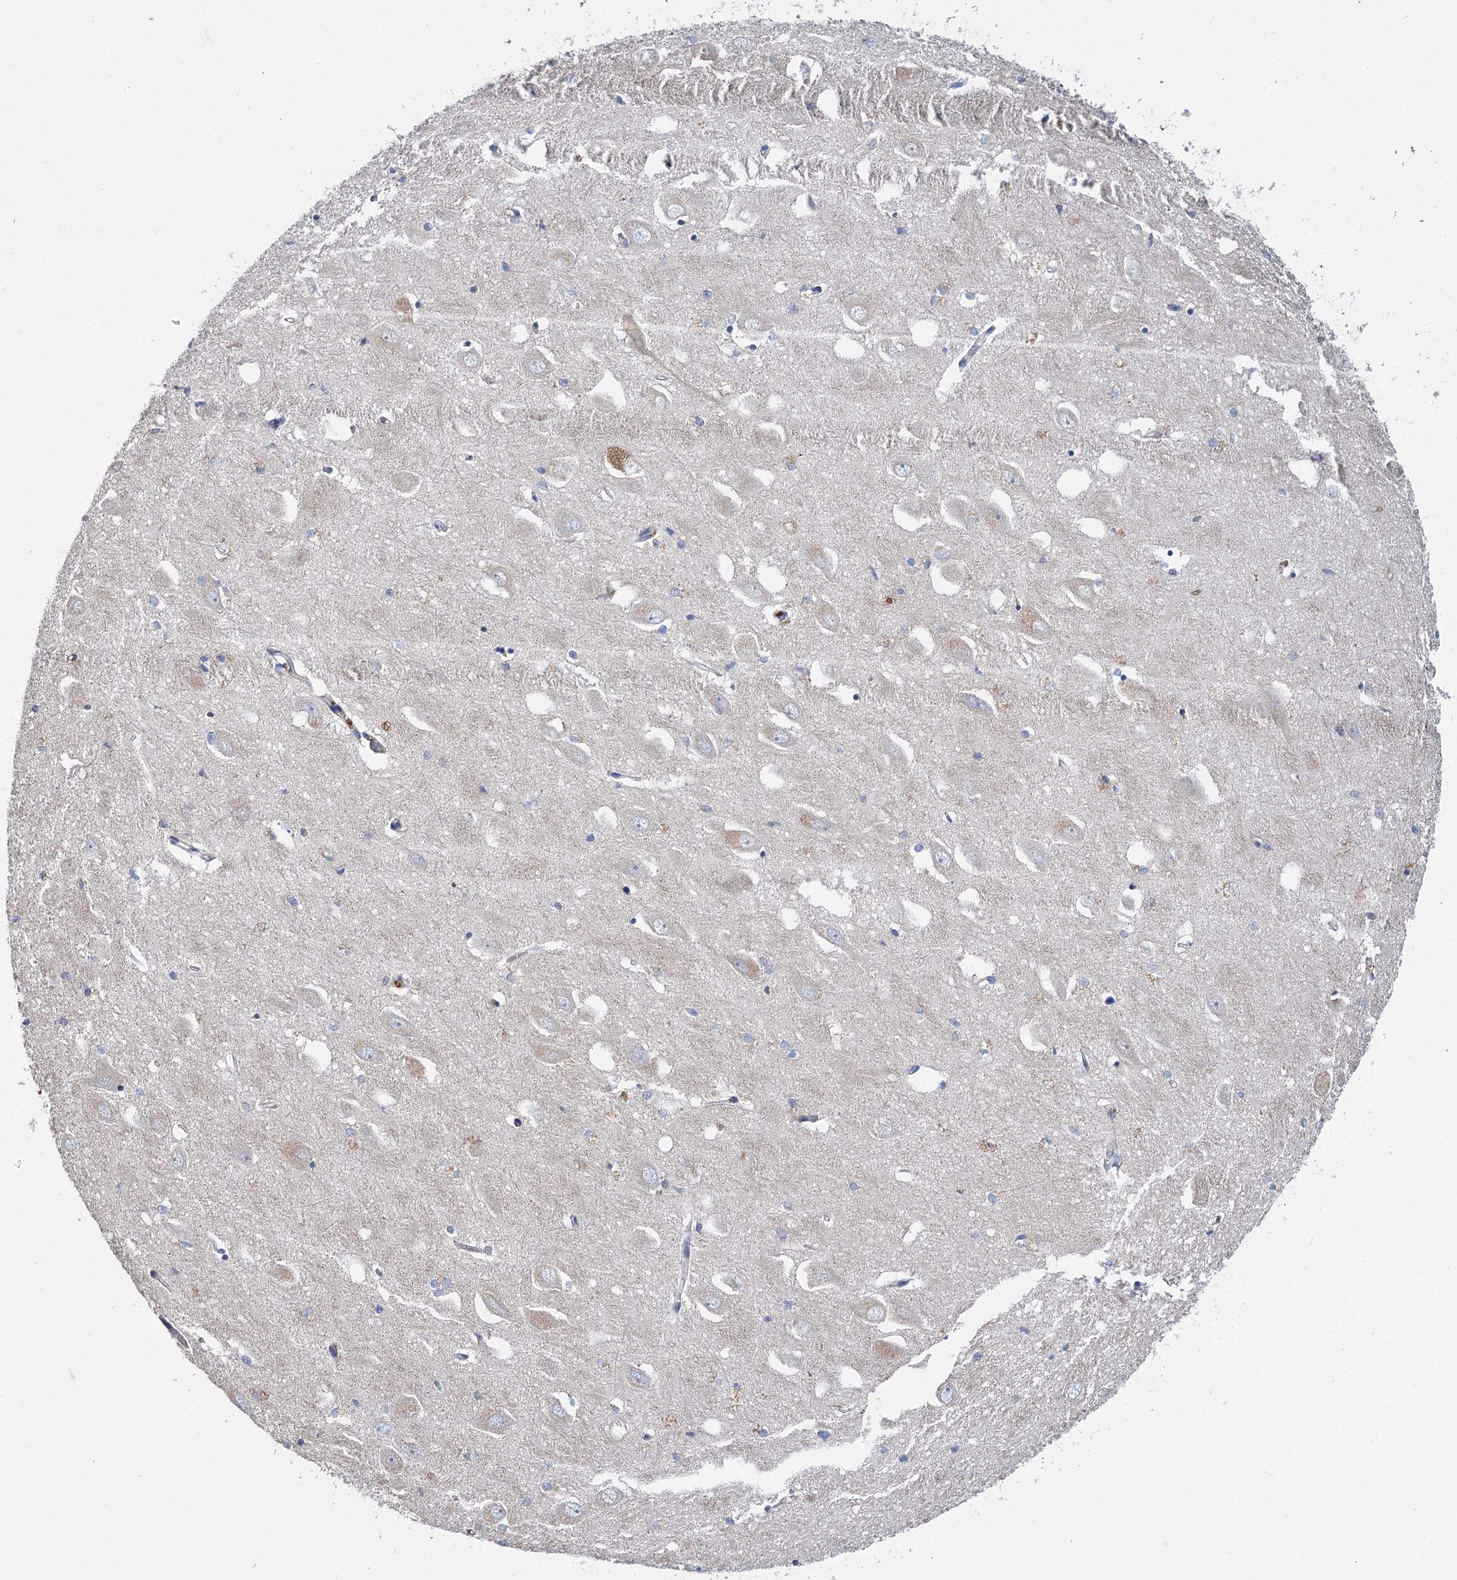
{"staining": {"intensity": "negative", "quantity": "none", "location": "none"}, "tissue": "hippocampus", "cell_type": "Glial cells", "image_type": "normal", "snomed": [{"axis": "morphology", "description": "Normal tissue, NOS"}, {"axis": "topography", "description": "Hippocampus"}], "caption": "DAB (3,3'-diaminobenzidine) immunohistochemical staining of normal hippocampus exhibits no significant staining in glial cells.", "gene": "ANKRD16", "patient": {"sex": "female", "age": 64}}